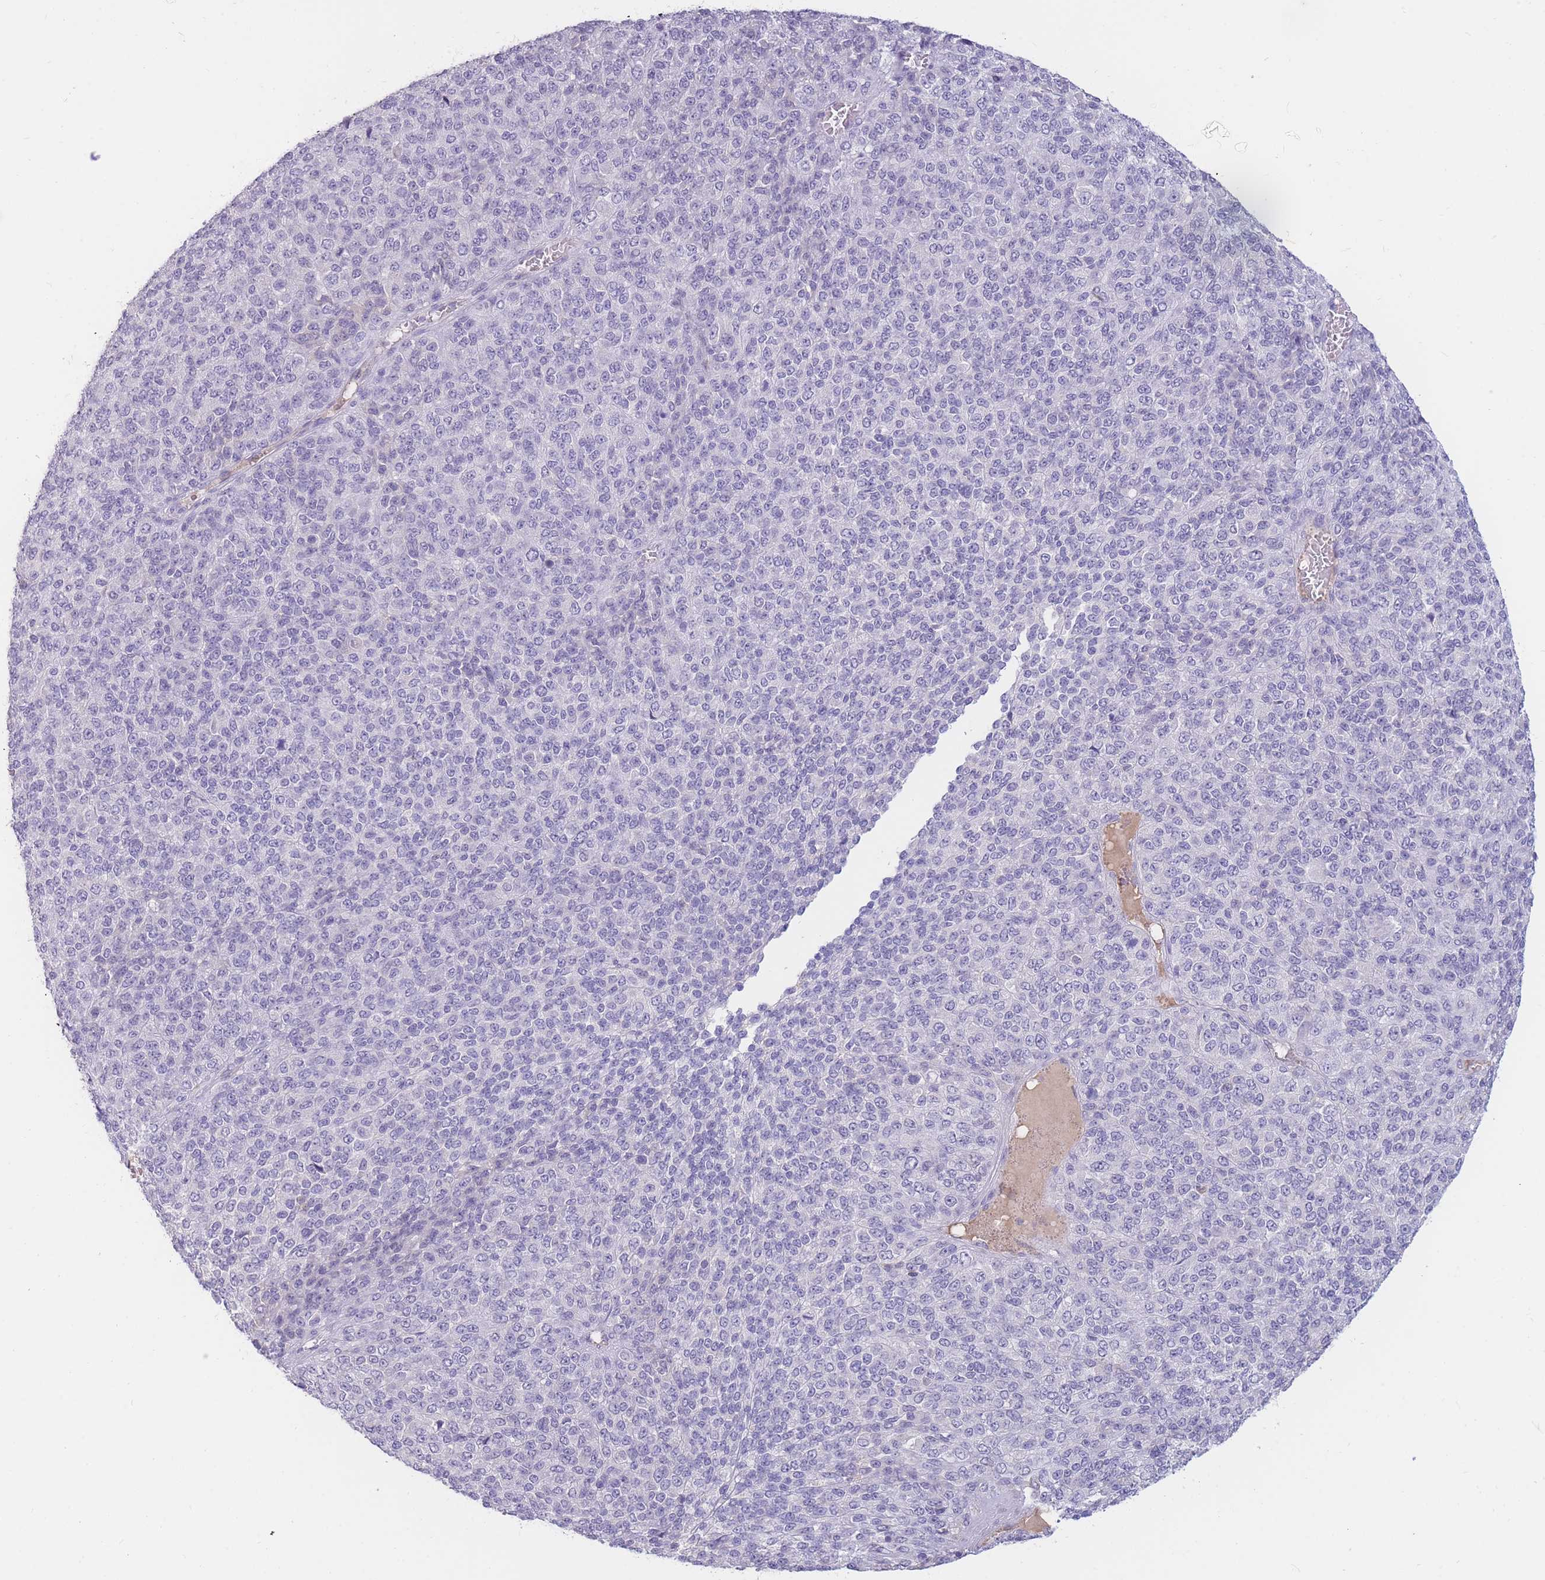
{"staining": {"intensity": "negative", "quantity": "none", "location": "none"}, "tissue": "melanoma", "cell_type": "Tumor cells", "image_type": "cancer", "snomed": [{"axis": "morphology", "description": "Malignant melanoma, Metastatic site"}, {"axis": "topography", "description": "Brain"}], "caption": "An immunohistochemistry (IHC) photomicrograph of malignant melanoma (metastatic site) is shown. There is no staining in tumor cells of malignant melanoma (metastatic site).", "gene": "TPSD1", "patient": {"sex": "female", "age": 56}}